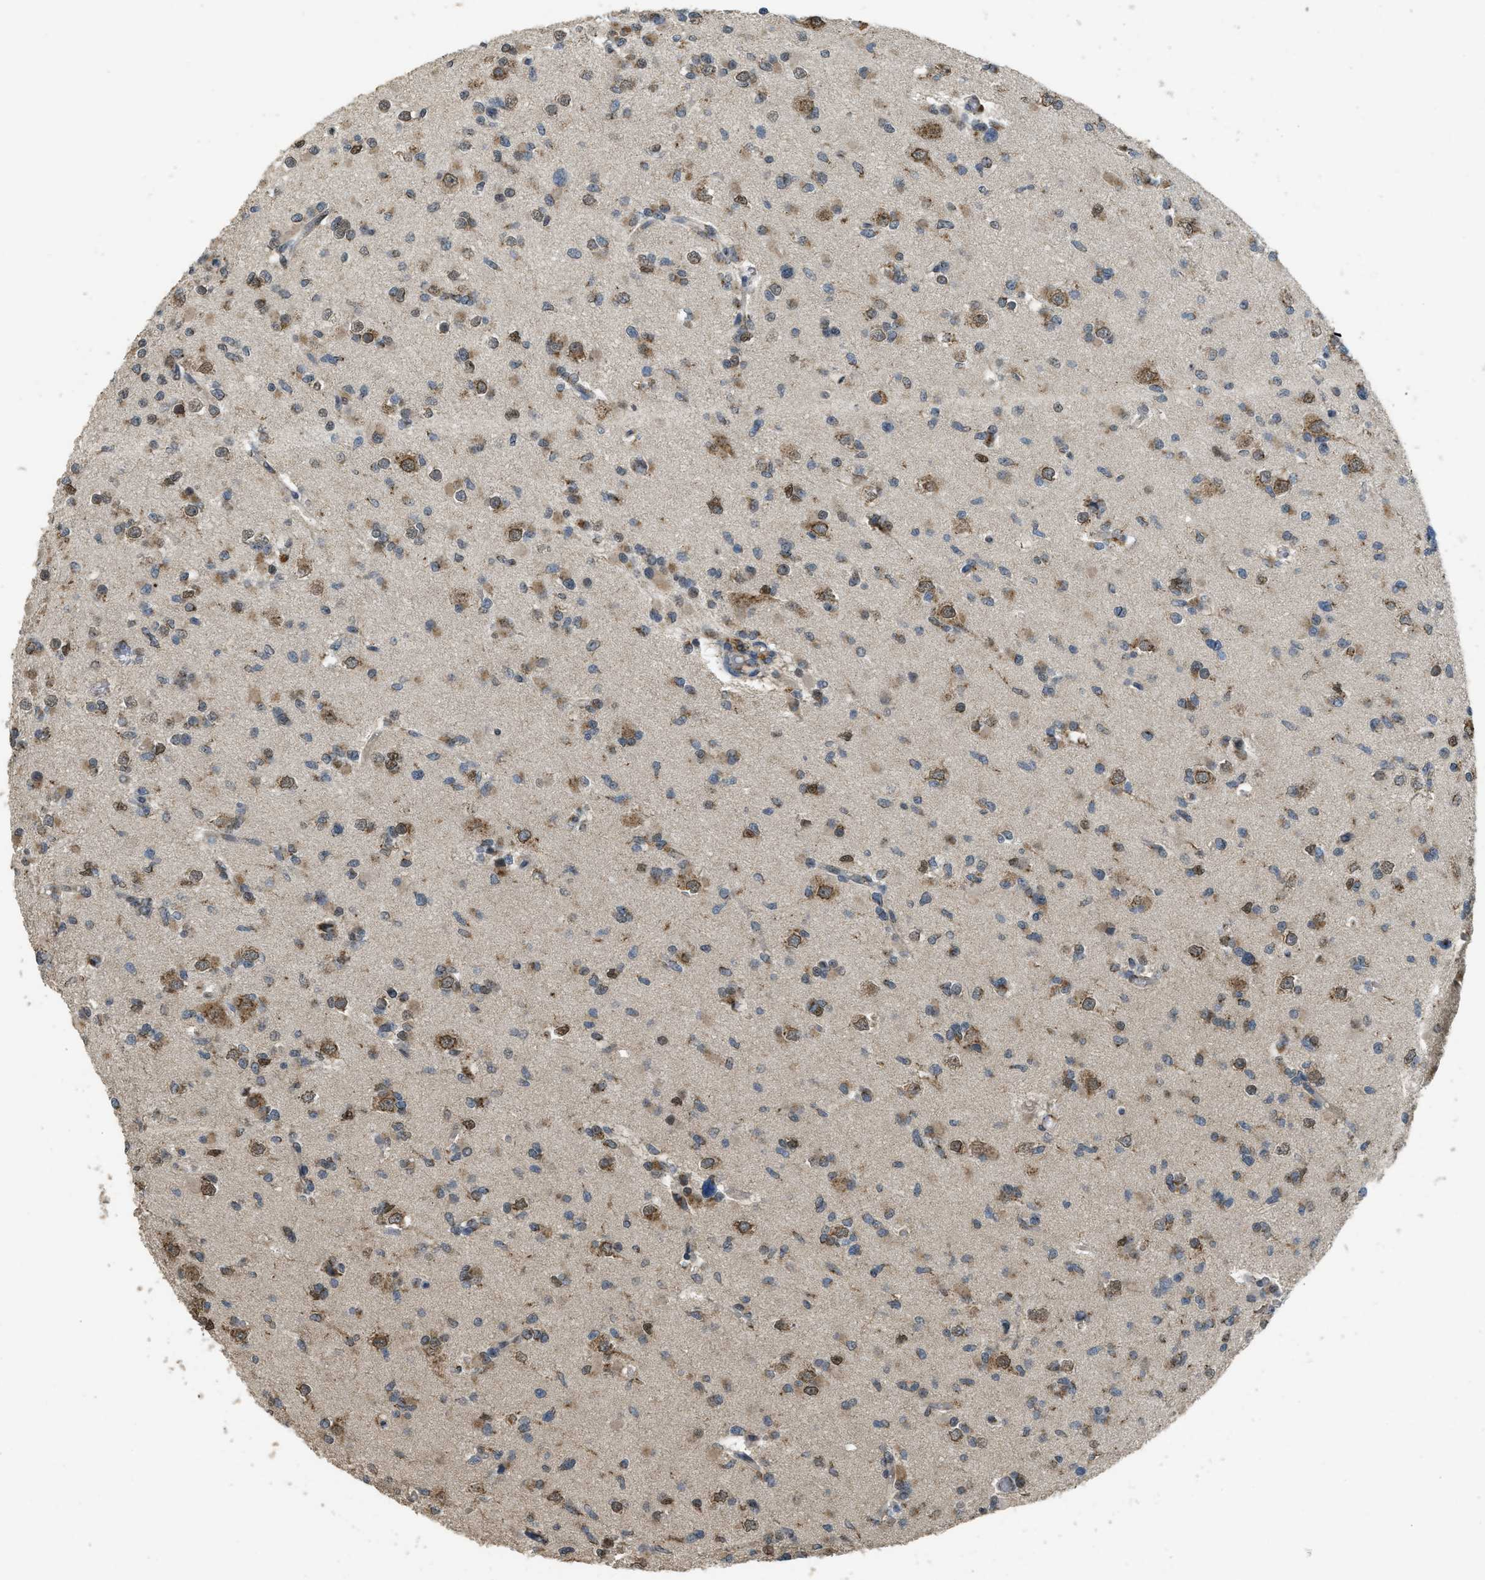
{"staining": {"intensity": "moderate", "quantity": ">75%", "location": "cytoplasmic/membranous"}, "tissue": "glioma", "cell_type": "Tumor cells", "image_type": "cancer", "snomed": [{"axis": "morphology", "description": "Glioma, malignant, Low grade"}, {"axis": "topography", "description": "Brain"}], "caption": "A brown stain highlights moderate cytoplasmic/membranous staining of a protein in malignant glioma (low-grade) tumor cells.", "gene": "IPO7", "patient": {"sex": "female", "age": 22}}